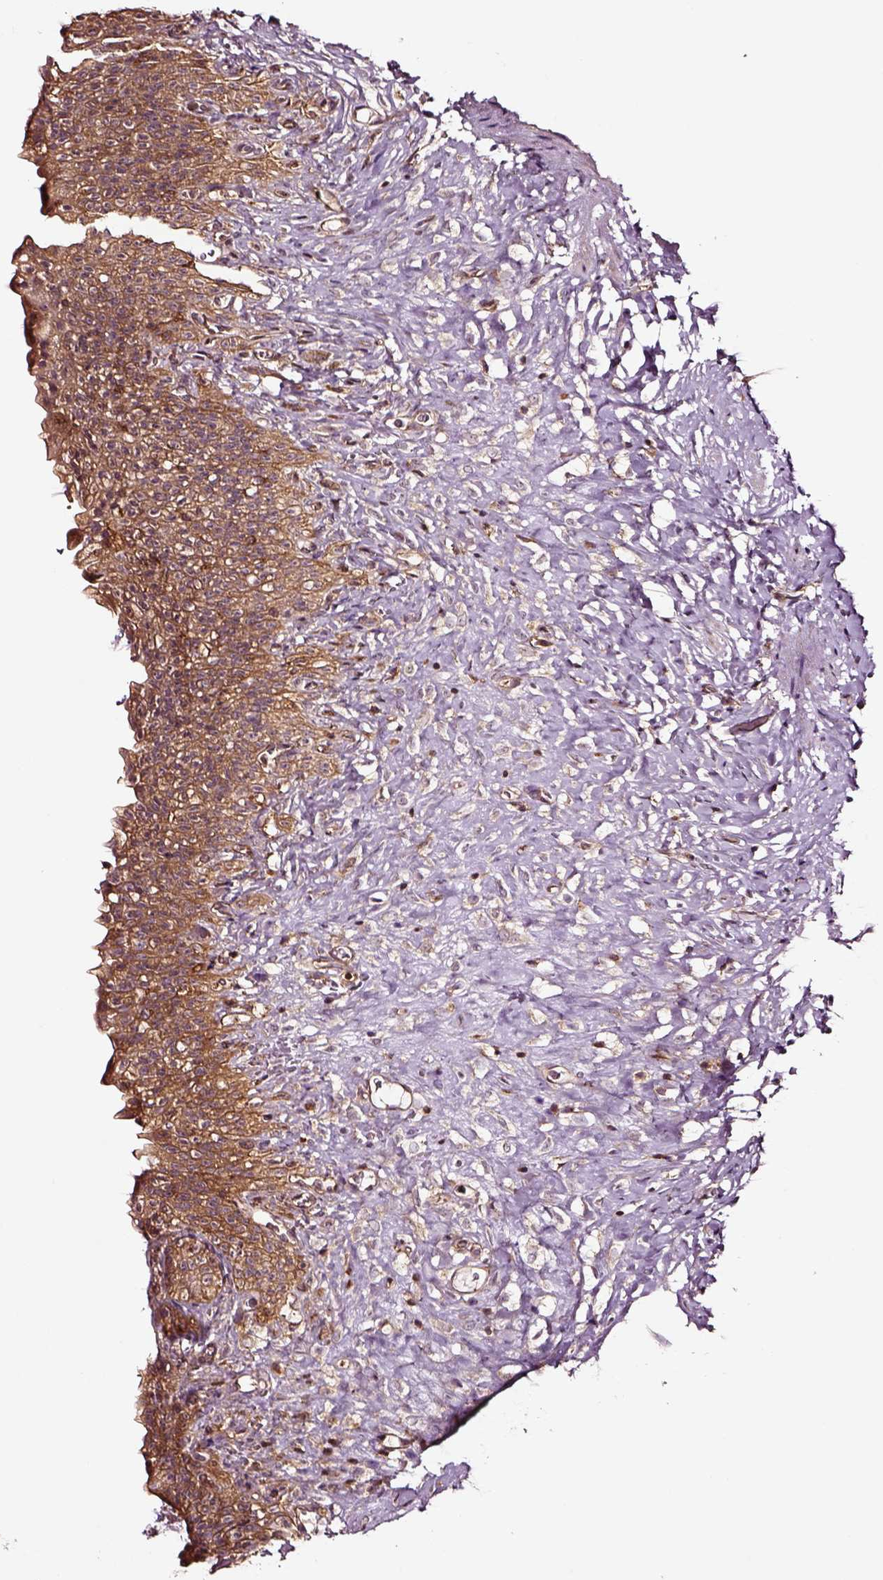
{"staining": {"intensity": "moderate", "quantity": ">75%", "location": "cytoplasmic/membranous"}, "tissue": "urinary bladder", "cell_type": "Urothelial cells", "image_type": "normal", "snomed": [{"axis": "morphology", "description": "Normal tissue, NOS"}, {"axis": "topography", "description": "Urinary bladder"}, {"axis": "topography", "description": "Prostate"}], "caption": "Immunohistochemistry (IHC) micrograph of benign urinary bladder stained for a protein (brown), which shows medium levels of moderate cytoplasmic/membranous expression in about >75% of urothelial cells.", "gene": "RASSF5", "patient": {"sex": "male", "age": 76}}